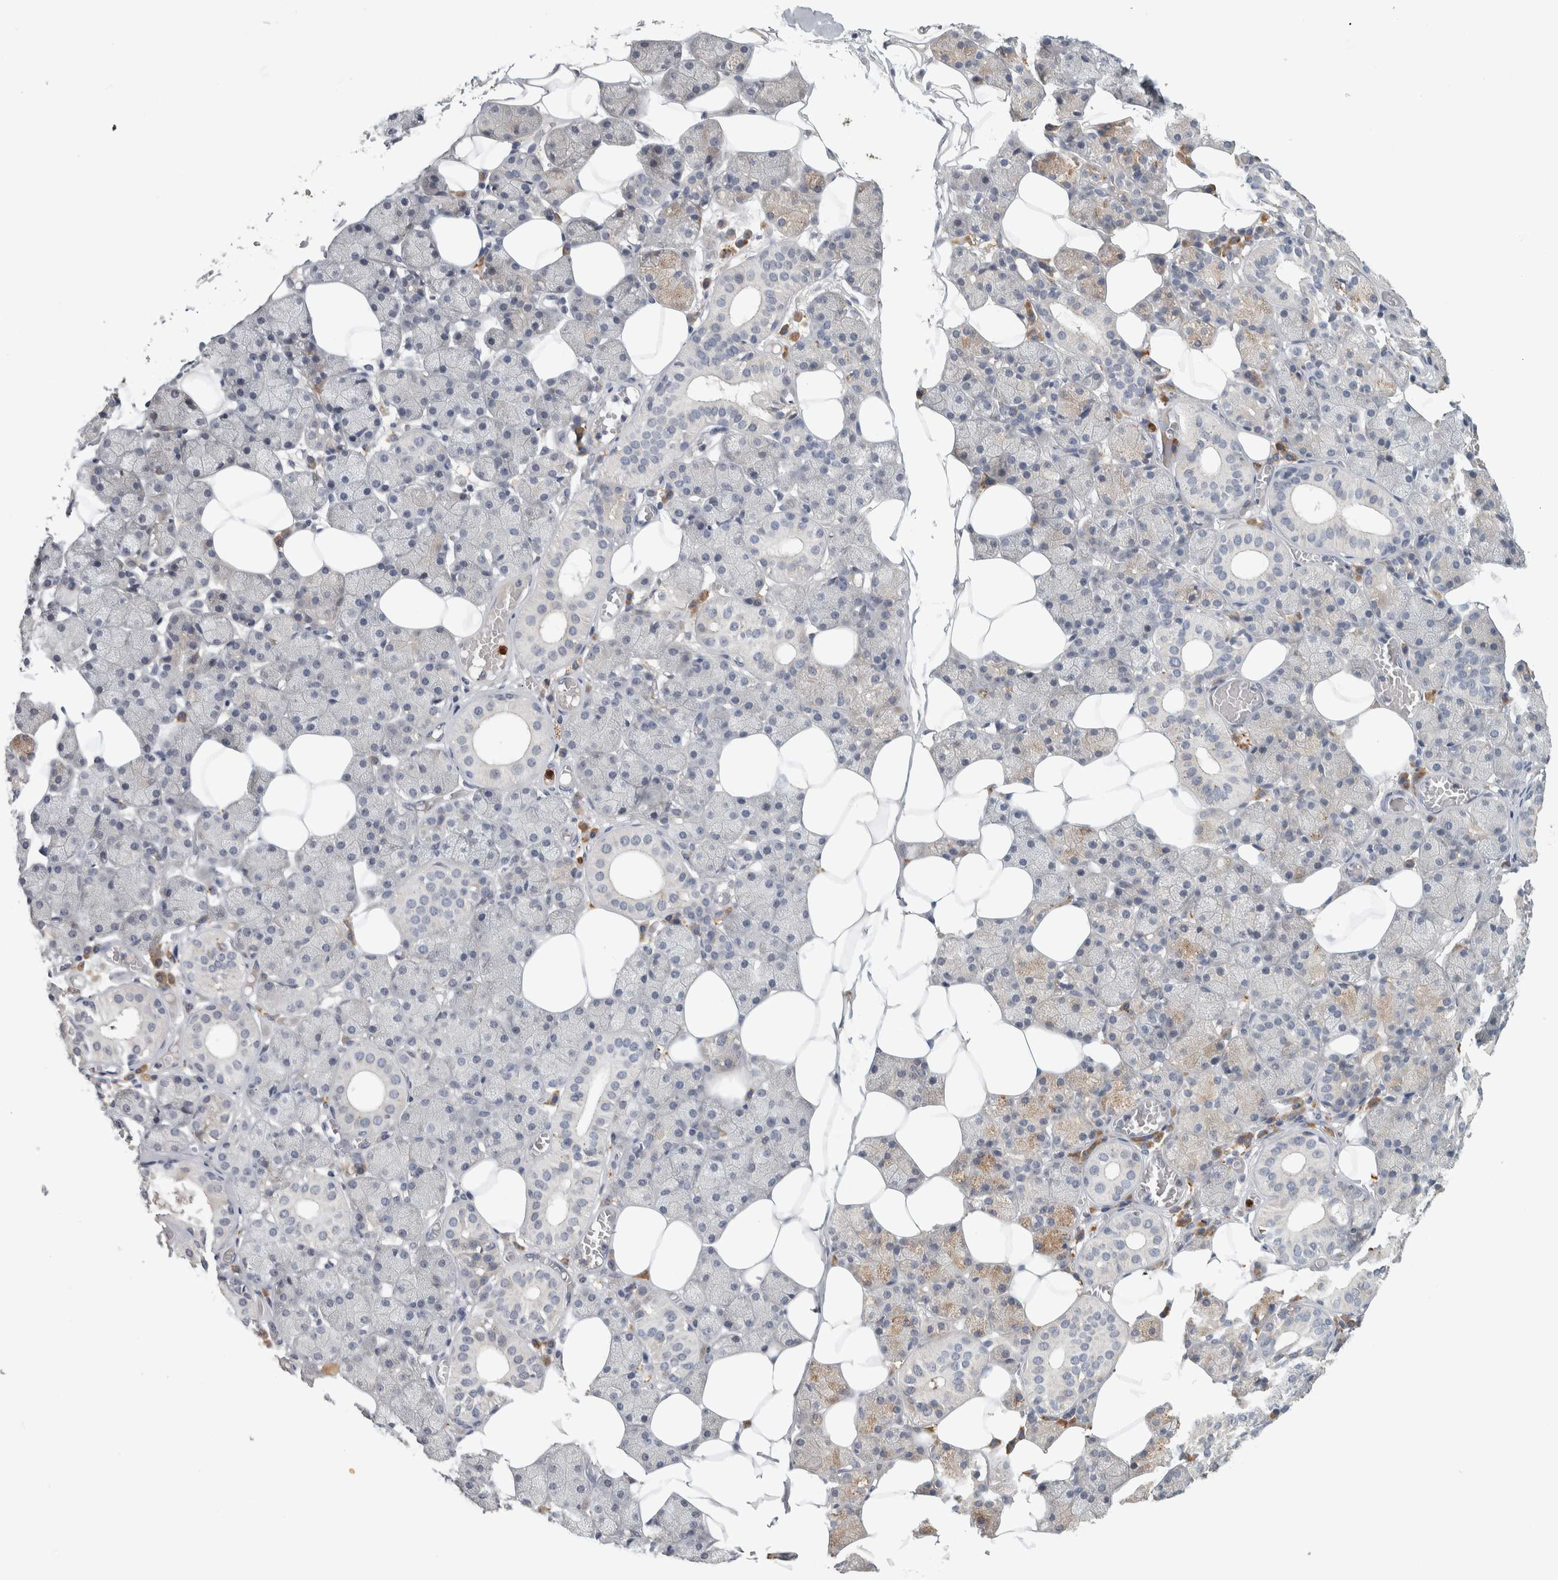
{"staining": {"intensity": "weak", "quantity": "<25%", "location": "cytoplasmic/membranous"}, "tissue": "salivary gland", "cell_type": "Glandular cells", "image_type": "normal", "snomed": [{"axis": "morphology", "description": "Normal tissue, NOS"}, {"axis": "topography", "description": "Salivary gland"}], "caption": "Immunohistochemistry photomicrograph of normal salivary gland: salivary gland stained with DAB displays no significant protein expression in glandular cells.", "gene": "ADPRM", "patient": {"sex": "female", "age": 33}}